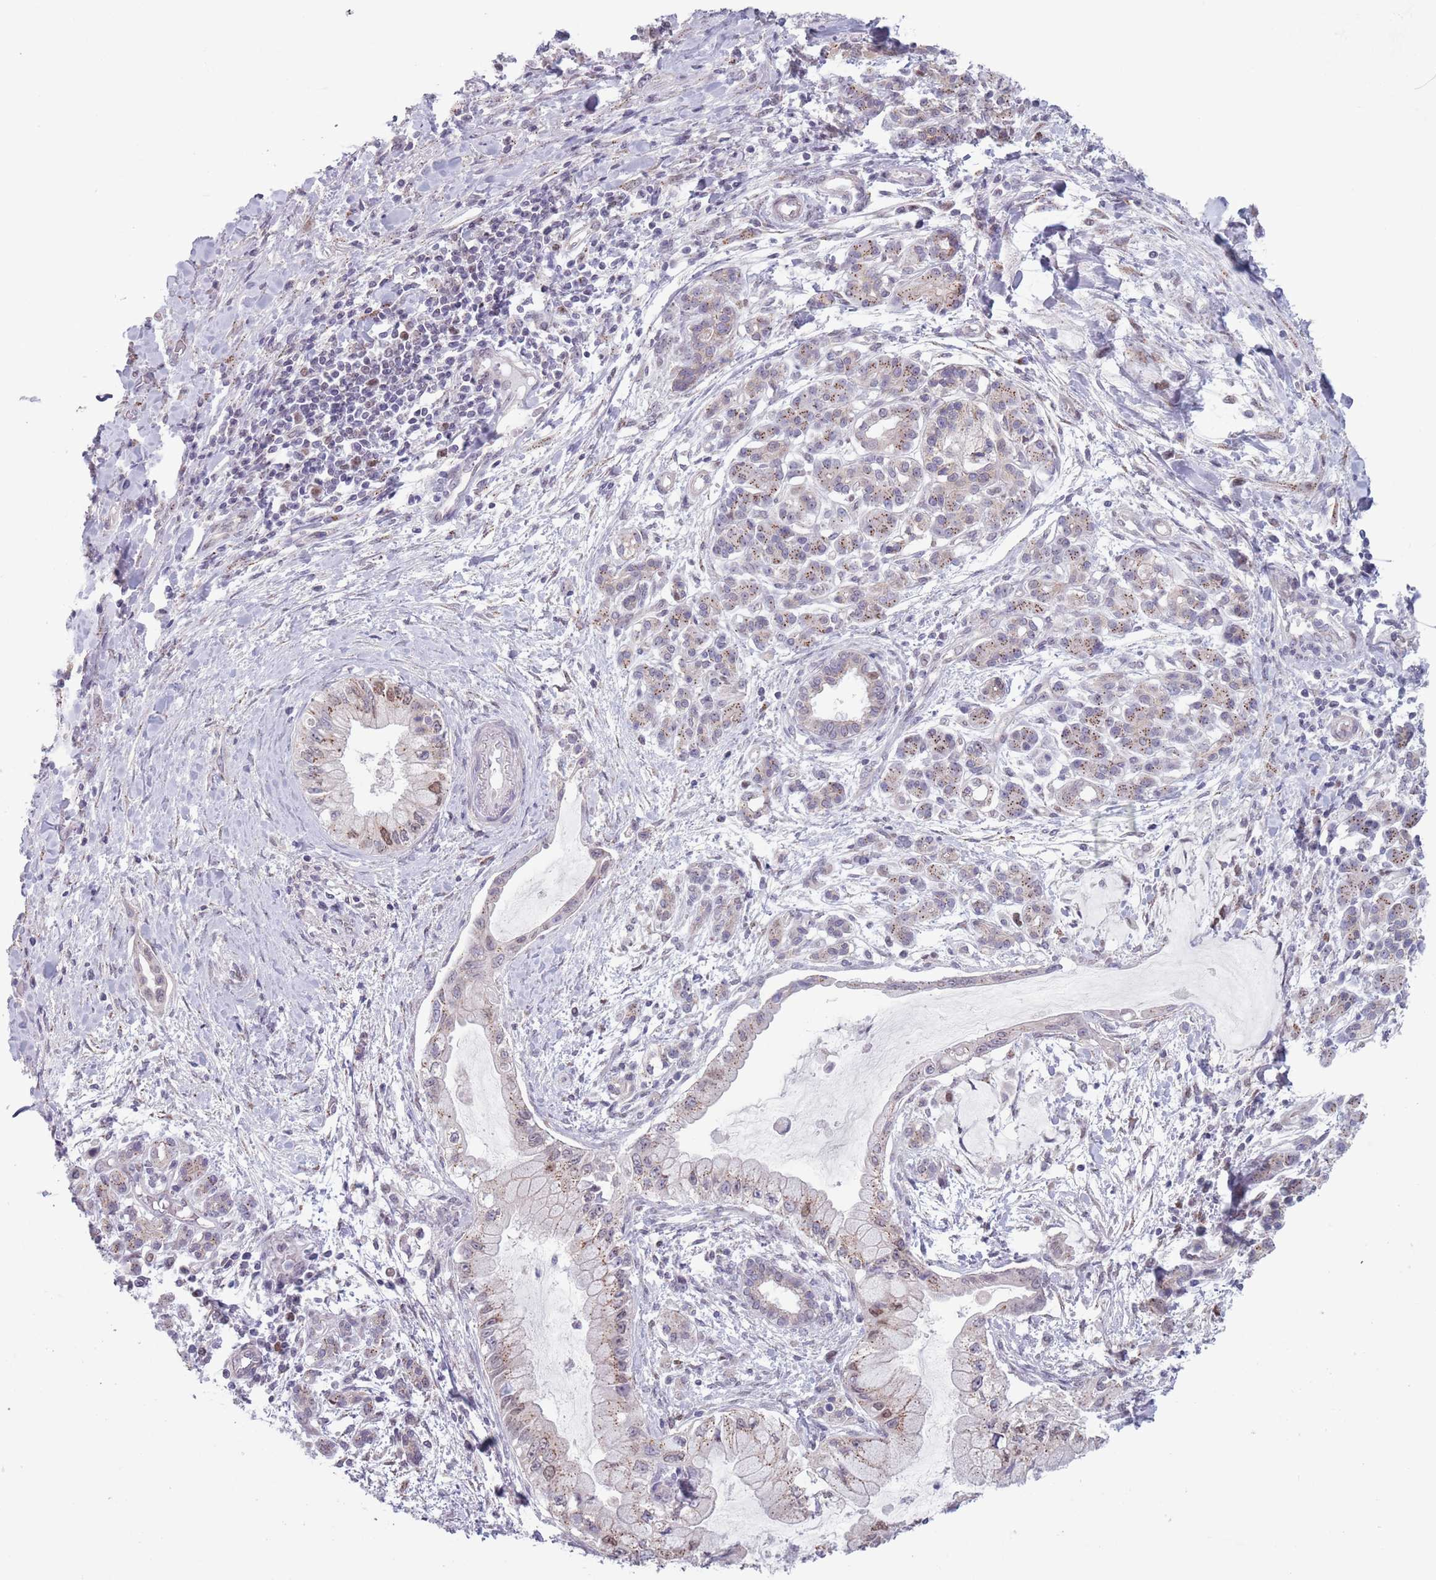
{"staining": {"intensity": "weak", "quantity": ">75%", "location": "cytoplasmic/membranous,nuclear"}, "tissue": "pancreatic cancer", "cell_type": "Tumor cells", "image_type": "cancer", "snomed": [{"axis": "morphology", "description": "Adenocarcinoma, NOS"}, {"axis": "topography", "description": "Pancreas"}], "caption": "There is low levels of weak cytoplasmic/membranous and nuclear expression in tumor cells of pancreatic cancer, as demonstrated by immunohistochemical staining (brown color).", "gene": "ZKSCAN2", "patient": {"sex": "male", "age": 48}}